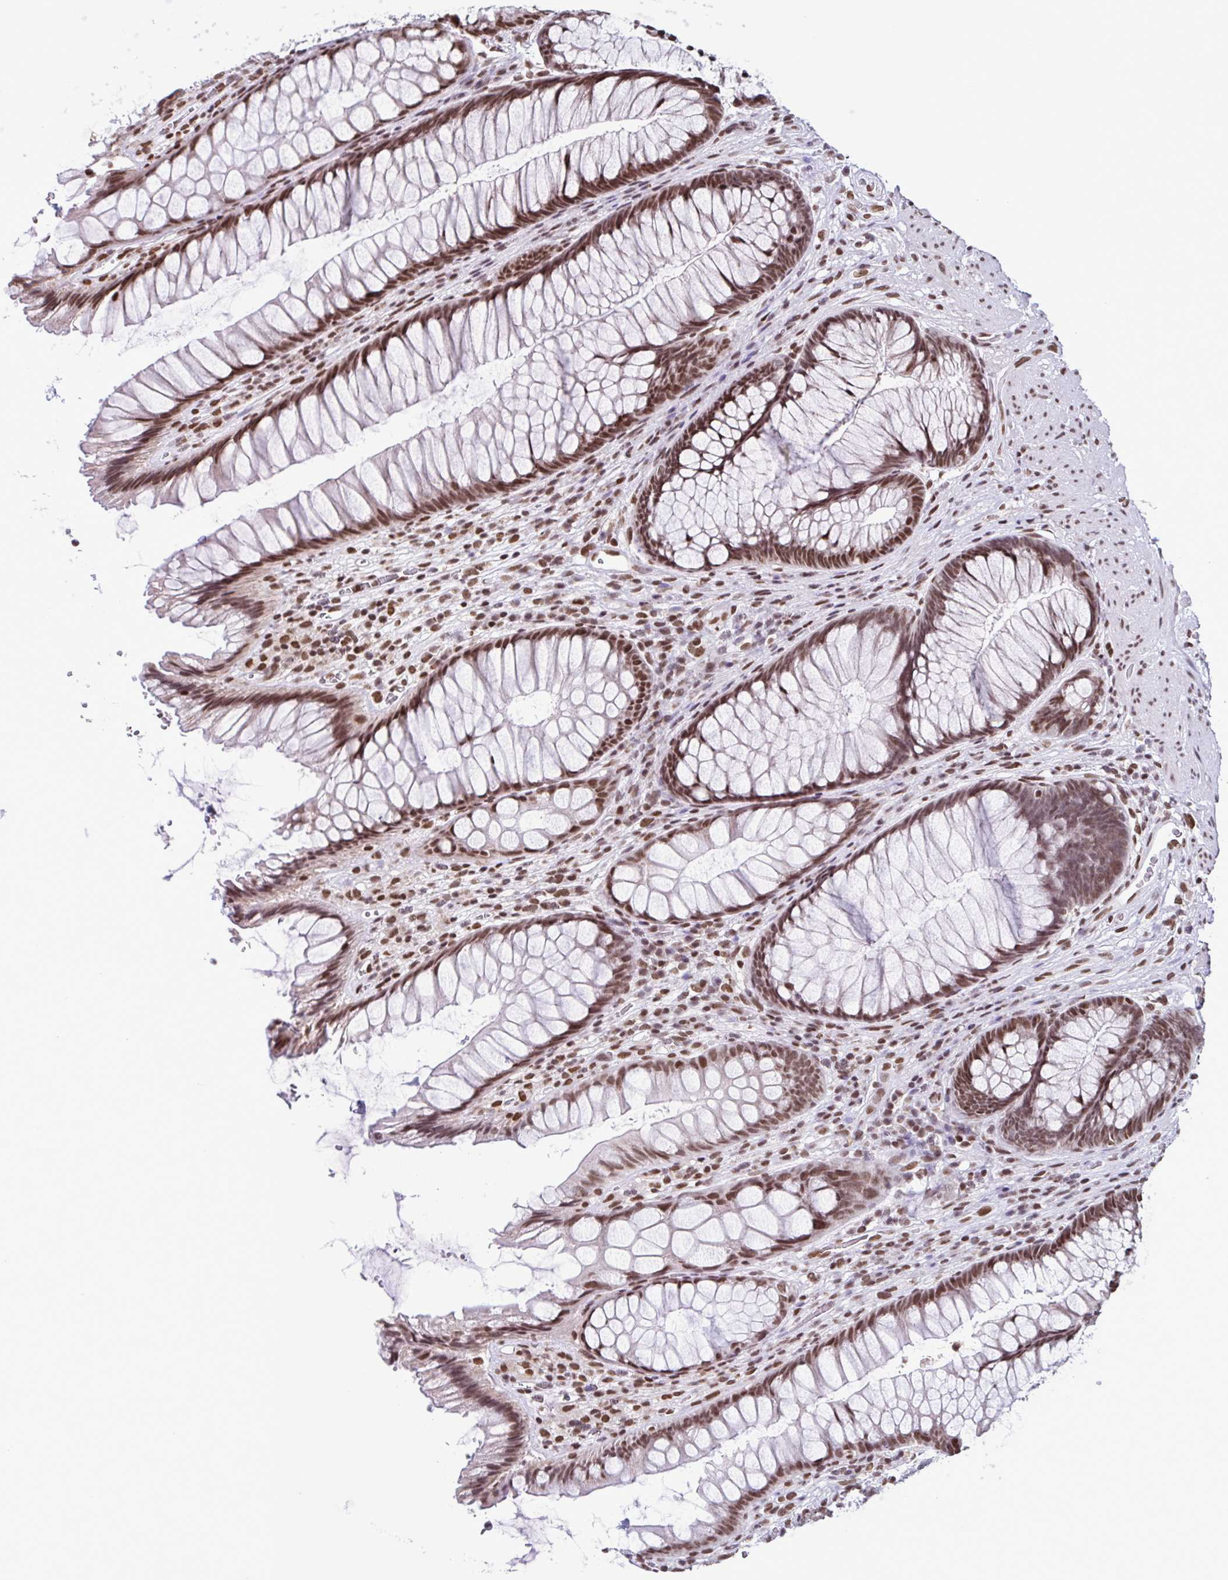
{"staining": {"intensity": "moderate", "quantity": ">75%", "location": "nuclear"}, "tissue": "rectum", "cell_type": "Glandular cells", "image_type": "normal", "snomed": [{"axis": "morphology", "description": "Normal tissue, NOS"}, {"axis": "topography", "description": "Rectum"}], "caption": "A high-resolution histopathology image shows IHC staining of normal rectum, which displays moderate nuclear expression in about >75% of glandular cells. The protein of interest is shown in brown color, while the nuclei are stained blue.", "gene": "TIMM21", "patient": {"sex": "male", "age": 53}}